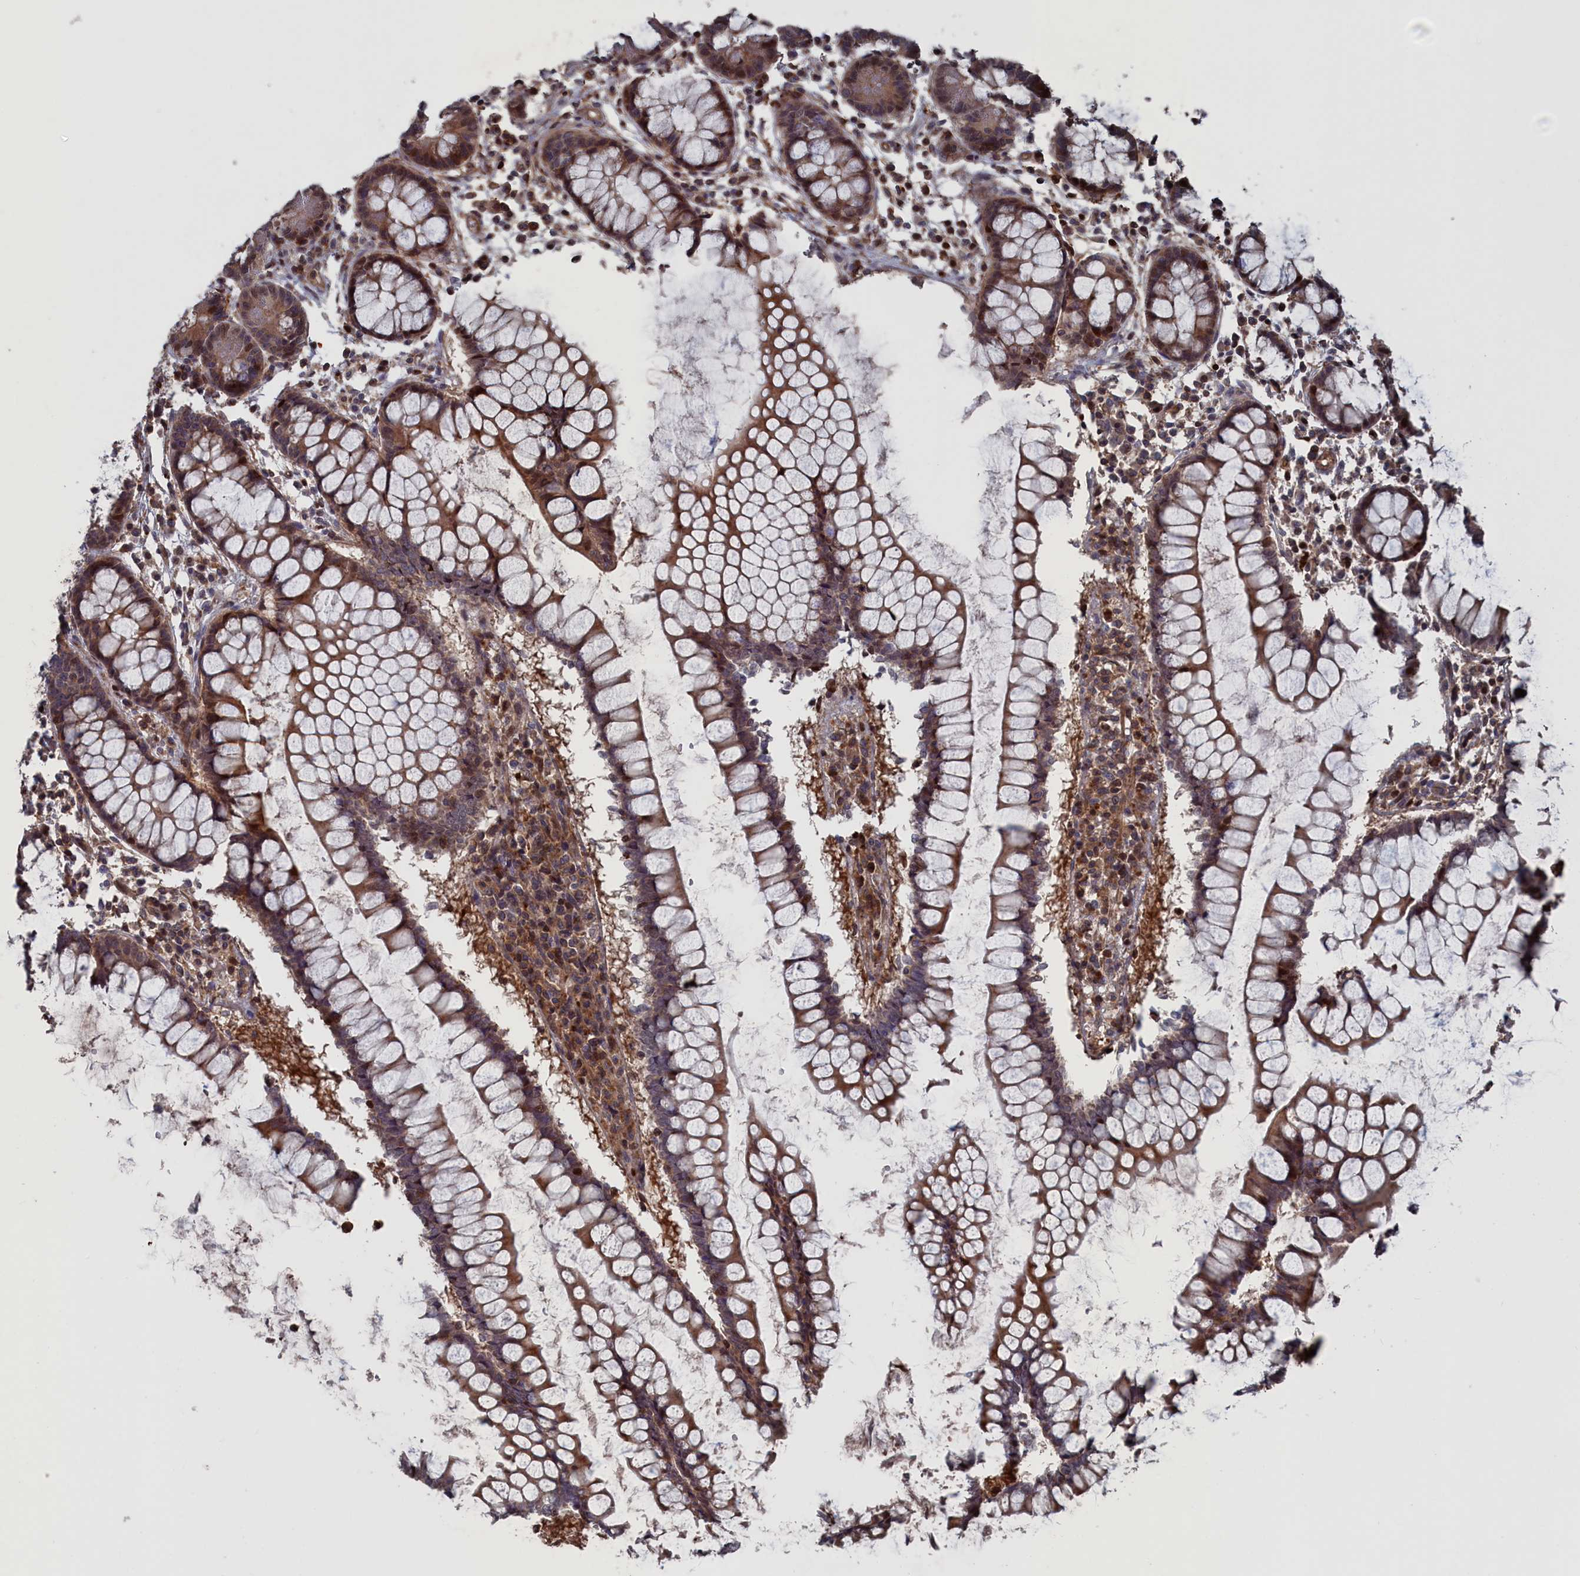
{"staining": {"intensity": "moderate", "quantity": ">75%", "location": "cytoplasmic/membranous"}, "tissue": "colon", "cell_type": "Endothelial cells", "image_type": "normal", "snomed": [{"axis": "morphology", "description": "Normal tissue, NOS"}, {"axis": "morphology", "description": "Adenocarcinoma, NOS"}, {"axis": "topography", "description": "Colon"}], "caption": "Immunohistochemistry (IHC) of normal colon shows medium levels of moderate cytoplasmic/membranous expression in about >75% of endothelial cells.", "gene": "PLA2G15", "patient": {"sex": "female", "age": 55}}